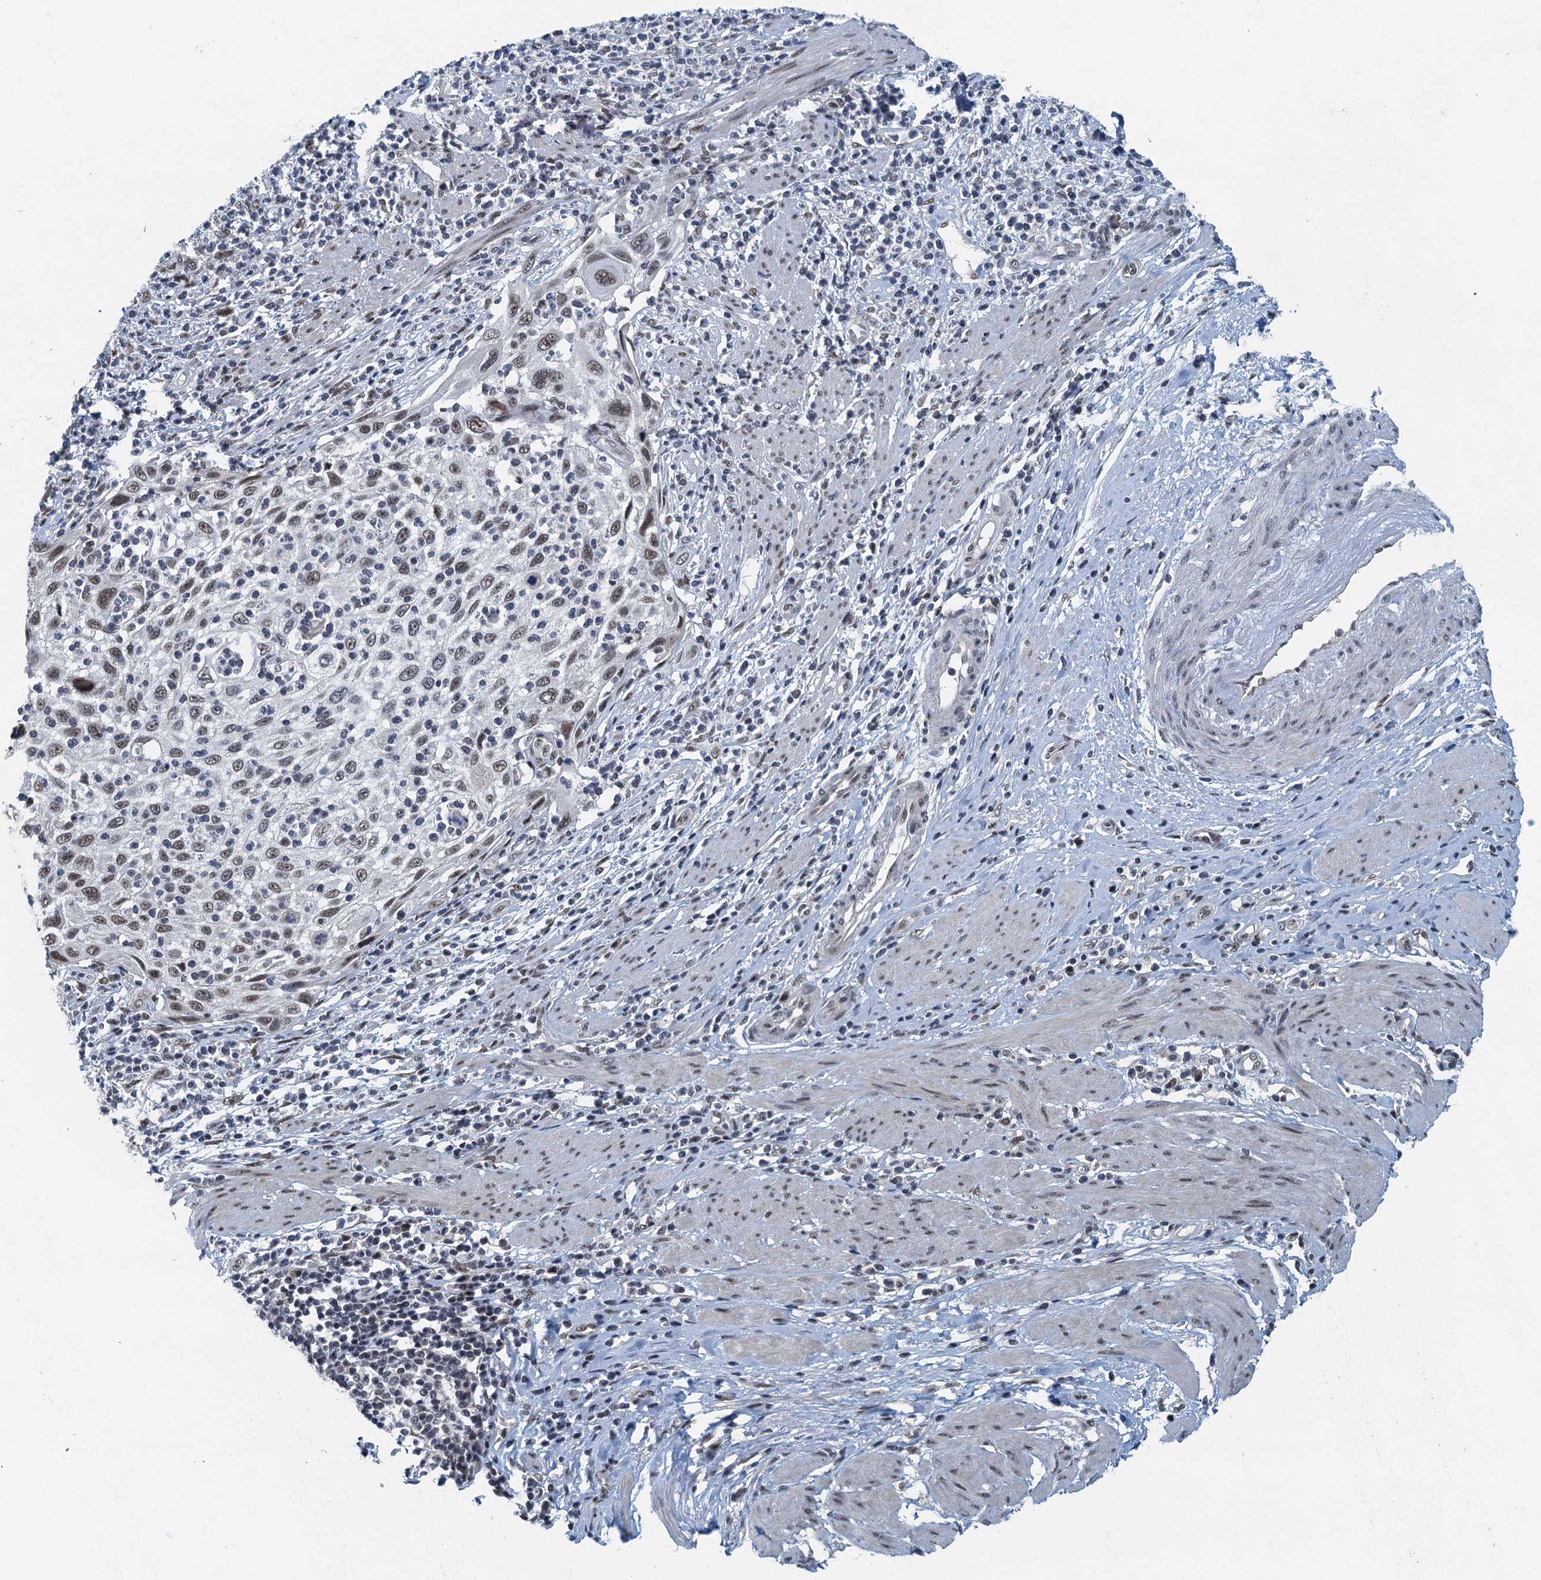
{"staining": {"intensity": "weak", "quantity": ">75%", "location": "nuclear"}, "tissue": "cervical cancer", "cell_type": "Tumor cells", "image_type": "cancer", "snomed": [{"axis": "morphology", "description": "Squamous cell carcinoma, NOS"}, {"axis": "topography", "description": "Cervix"}], "caption": "Tumor cells display weak nuclear positivity in approximately >75% of cells in squamous cell carcinoma (cervical).", "gene": "MTA3", "patient": {"sex": "female", "age": 70}}